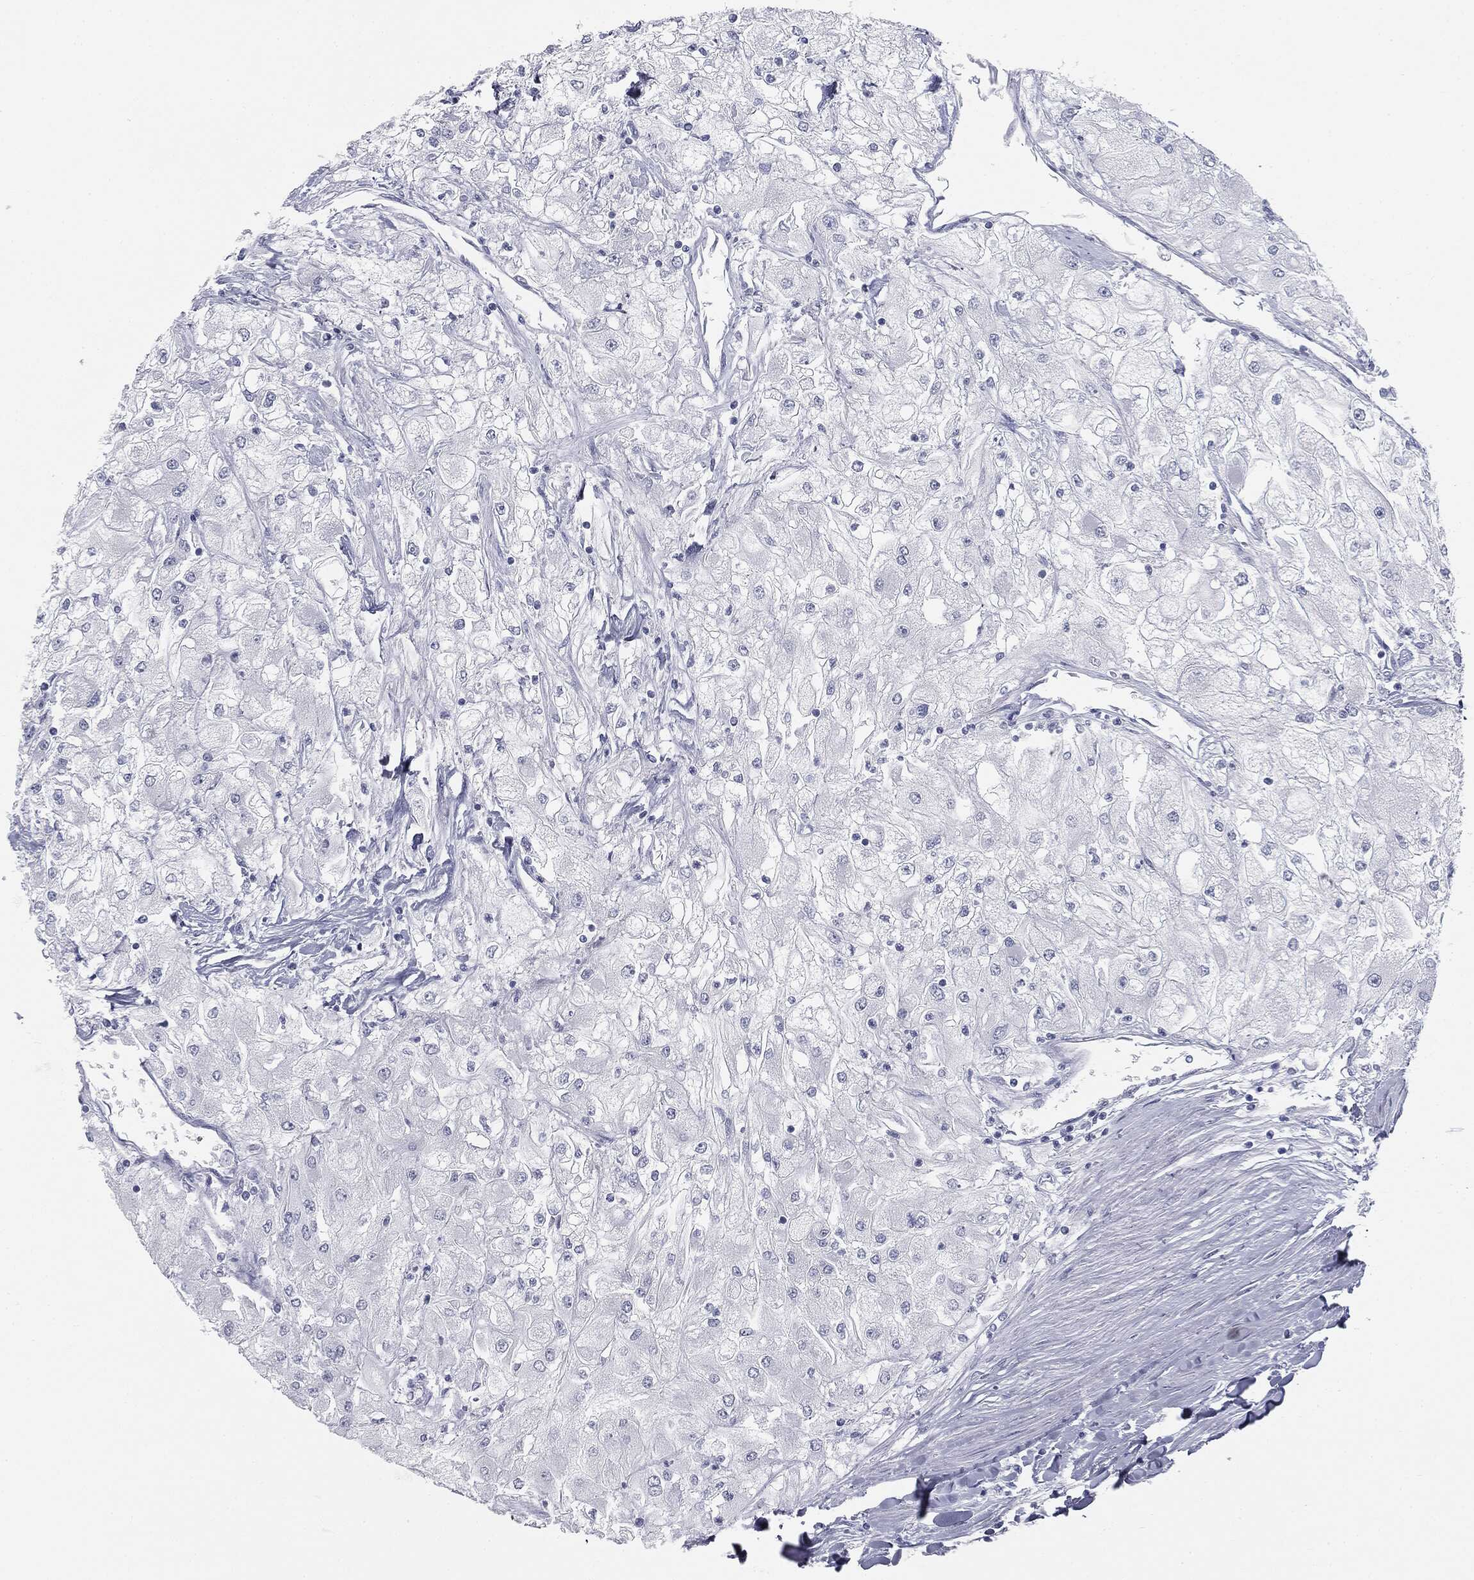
{"staining": {"intensity": "negative", "quantity": "none", "location": "none"}, "tissue": "renal cancer", "cell_type": "Tumor cells", "image_type": "cancer", "snomed": [{"axis": "morphology", "description": "Adenocarcinoma, NOS"}, {"axis": "topography", "description": "Kidney"}], "caption": "The micrograph displays no significant expression in tumor cells of renal adenocarcinoma.", "gene": "TPO", "patient": {"sex": "male", "age": 80}}